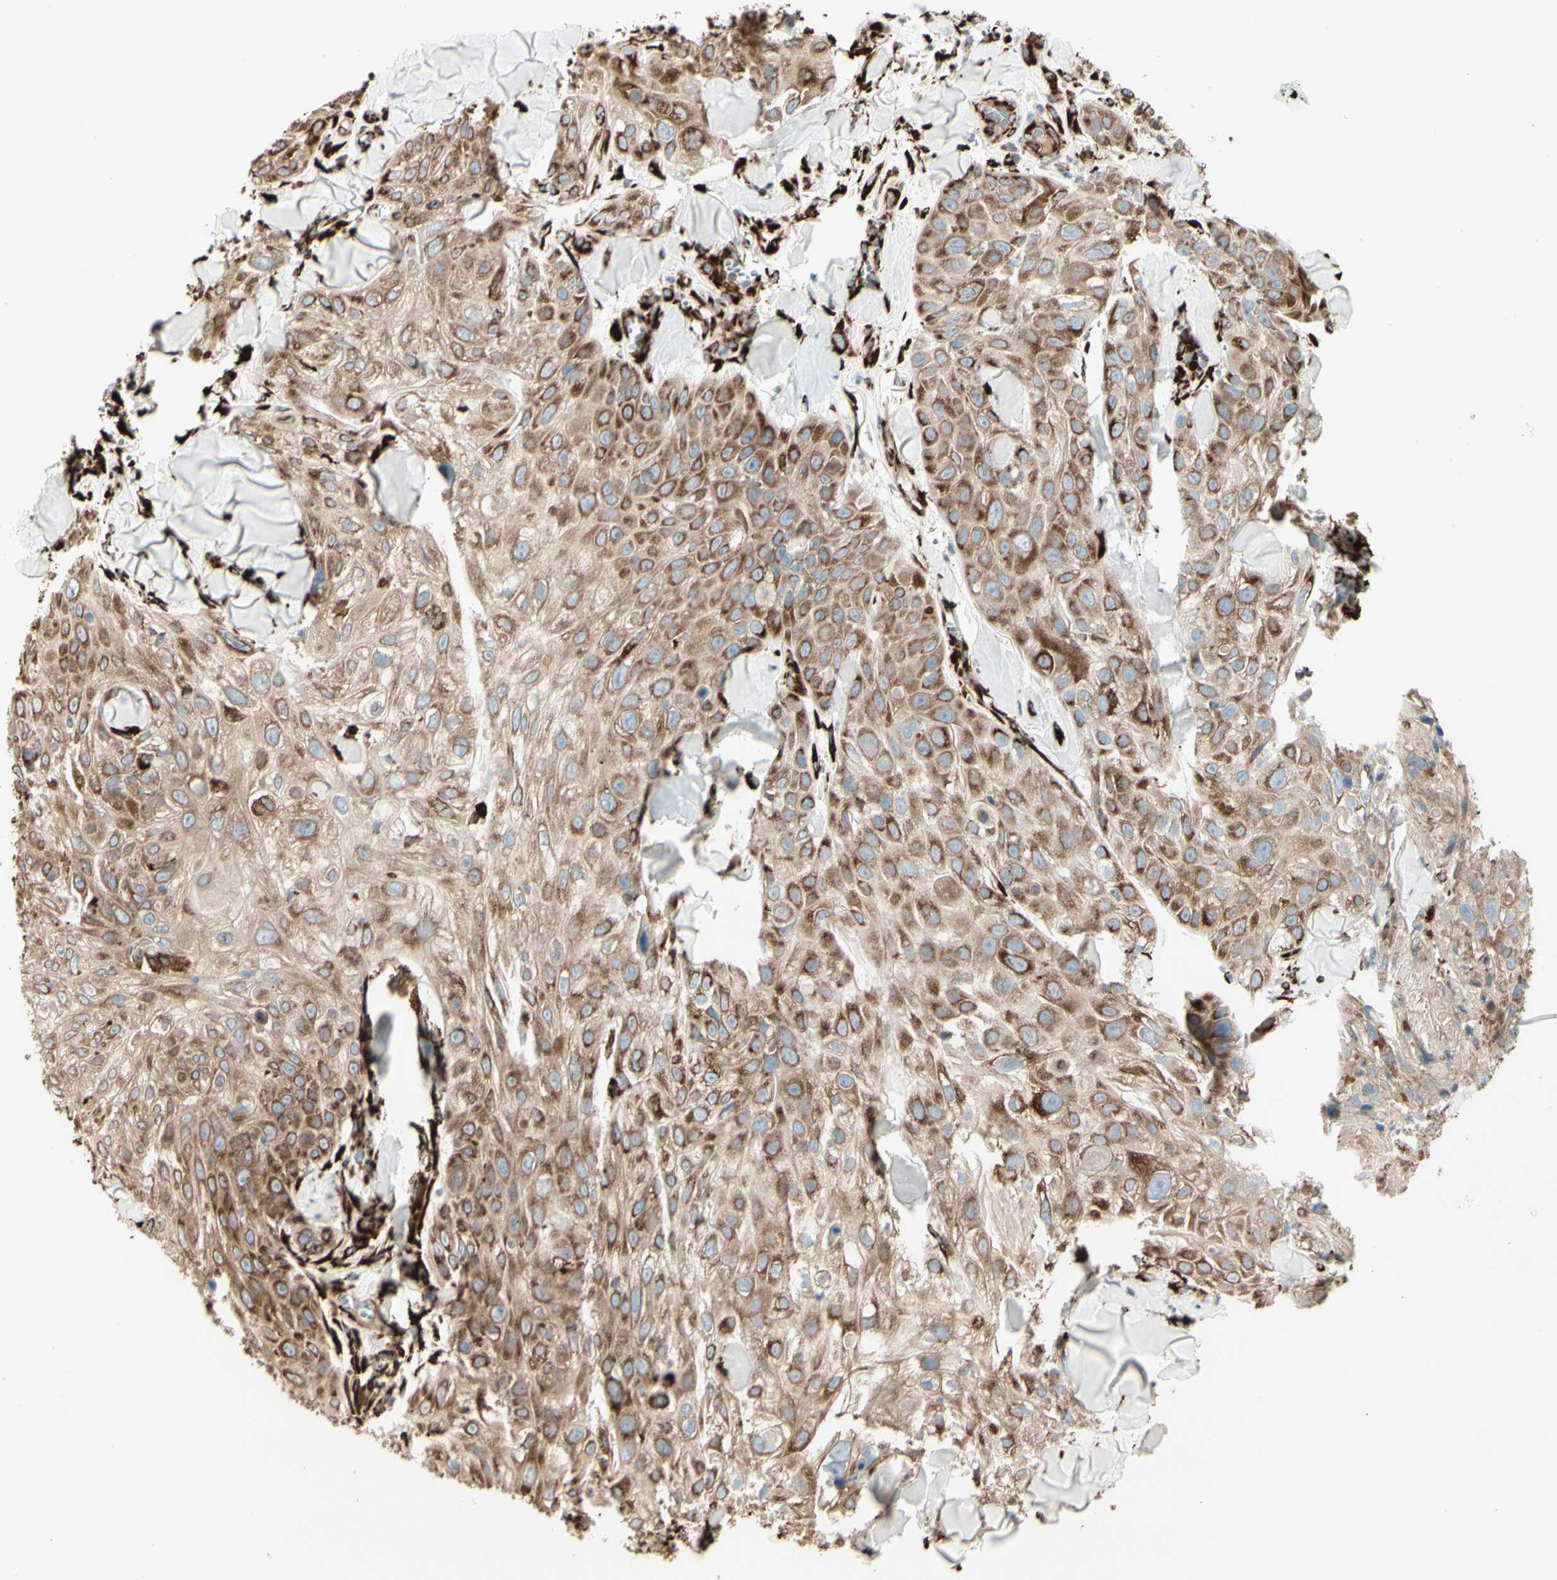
{"staining": {"intensity": "moderate", "quantity": ">75%", "location": "cytoplasmic/membranous"}, "tissue": "skin cancer", "cell_type": "Tumor cells", "image_type": "cancer", "snomed": [{"axis": "morphology", "description": "Squamous cell carcinoma, NOS"}, {"axis": "topography", "description": "Skin"}], "caption": "This is a micrograph of immunohistochemistry (IHC) staining of skin squamous cell carcinoma, which shows moderate staining in the cytoplasmic/membranous of tumor cells.", "gene": "RRBP1", "patient": {"sex": "male", "age": 86}}